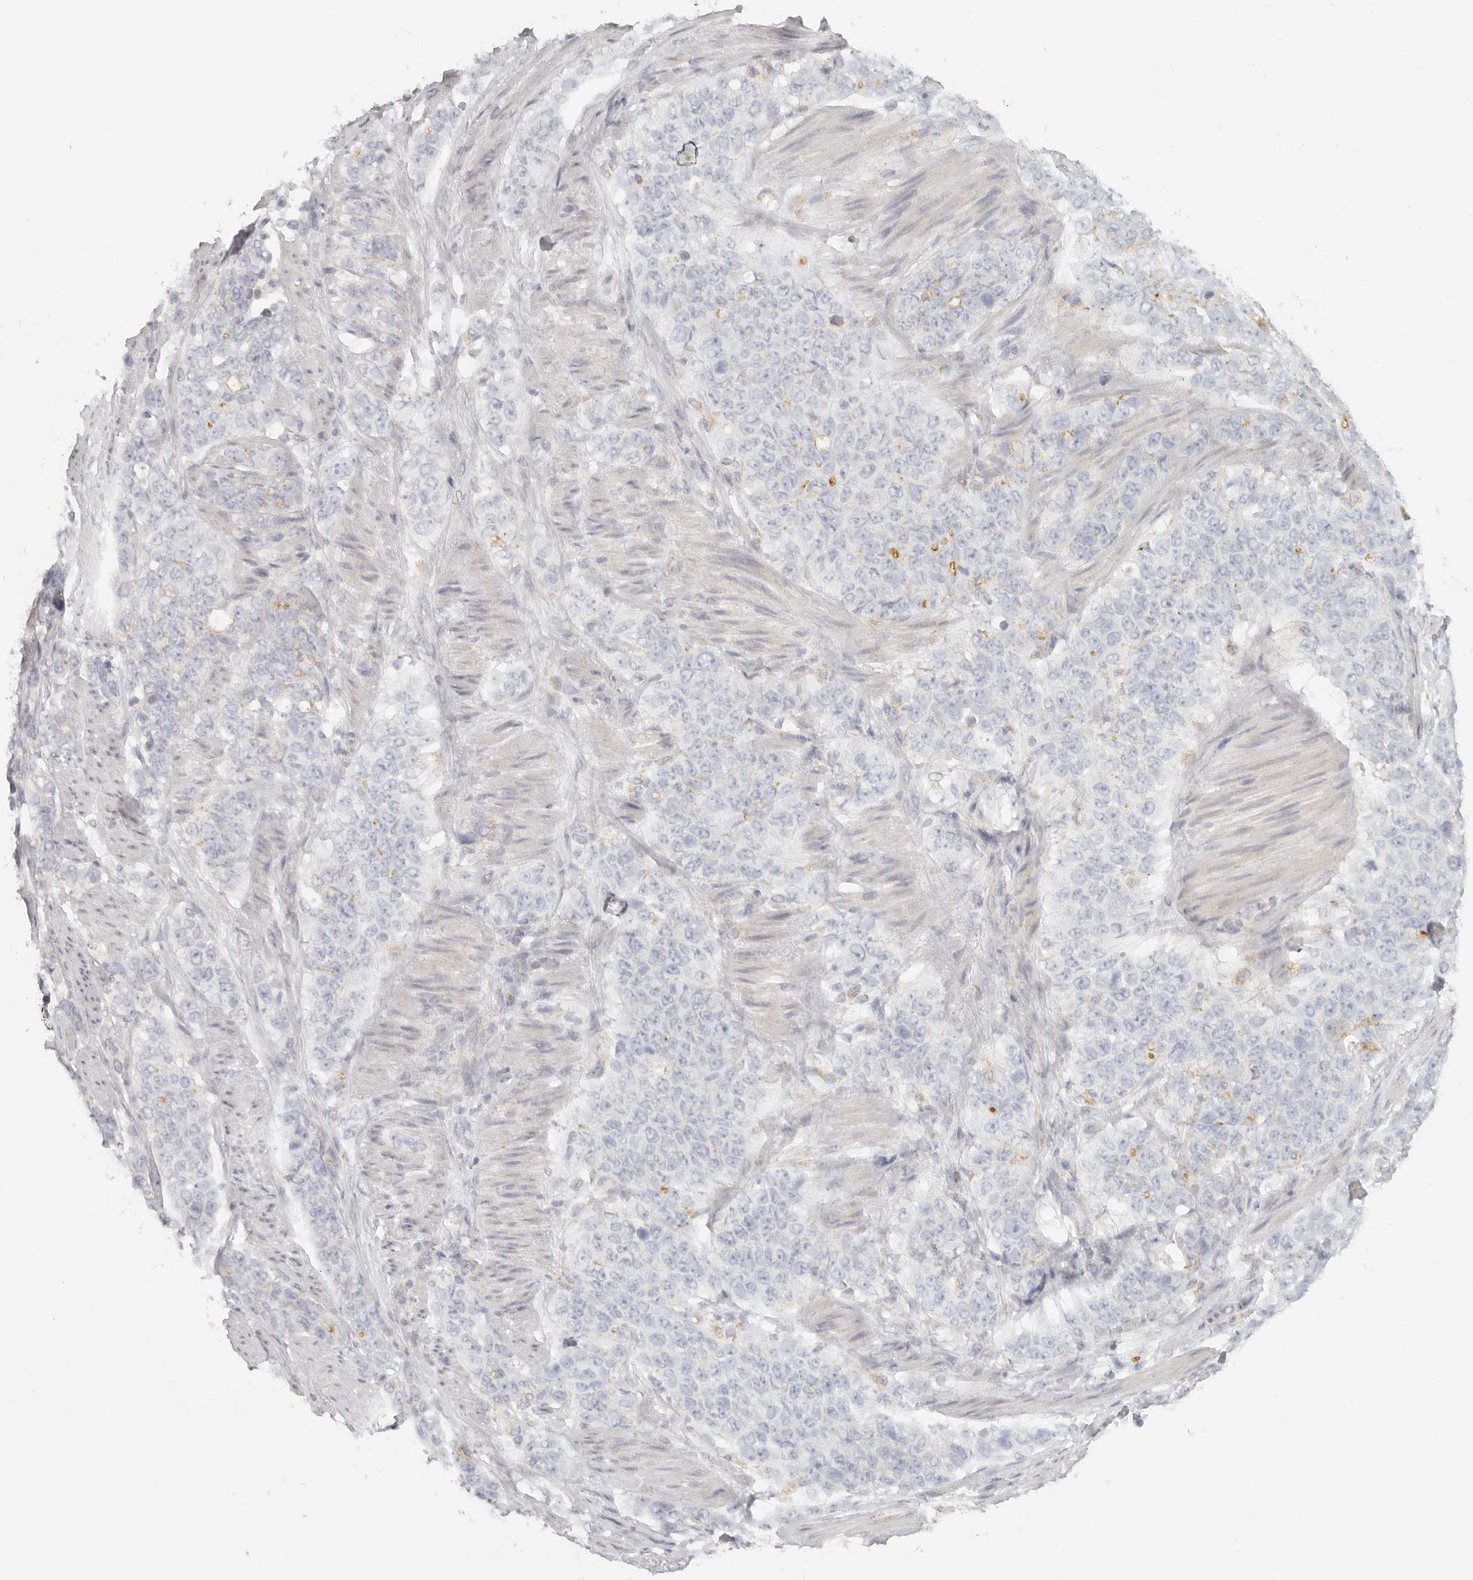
{"staining": {"intensity": "negative", "quantity": "none", "location": "none"}, "tissue": "stomach cancer", "cell_type": "Tumor cells", "image_type": "cancer", "snomed": [{"axis": "morphology", "description": "Adenocarcinoma, NOS"}, {"axis": "topography", "description": "Stomach"}], "caption": "Immunohistochemistry of stomach cancer shows no positivity in tumor cells.", "gene": "KDF1", "patient": {"sex": "male", "age": 48}}